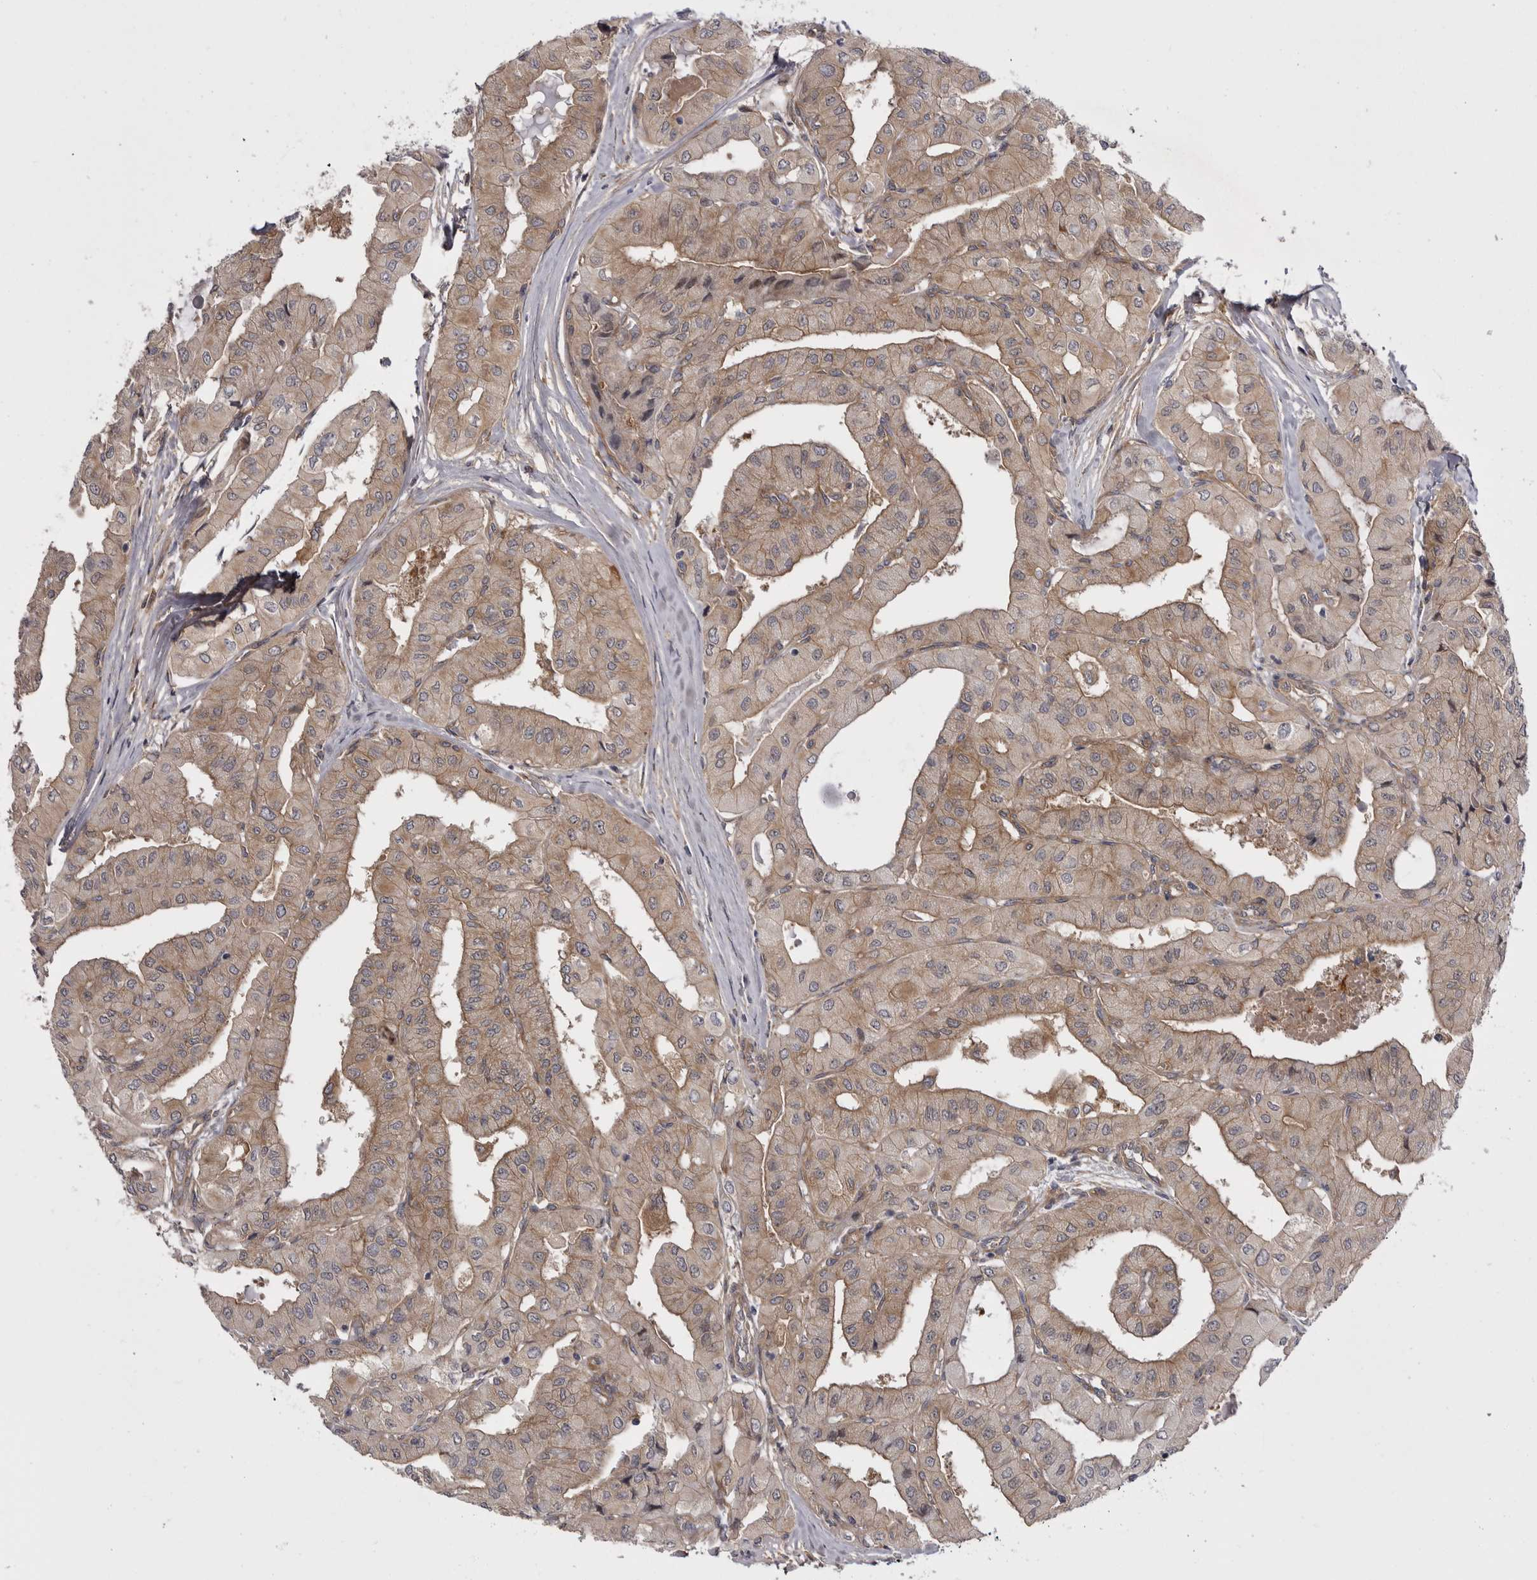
{"staining": {"intensity": "weak", "quantity": ">75%", "location": "cytoplasmic/membranous"}, "tissue": "thyroid cancer", "cell_type": "Tumor cells", "image_type": "cancer", "snomed": [{"axis": "morphology", "description": "Papillary adenocarcinoma, NOS"}, {"axis": "topography", "description": "Thyroid gland"}], "caption": "High-magnification brightfield microscopy of thyroid cancer stained with DAB (brown) and counterstained with hematoxylin (blue). tumor cells exhibit weak cytoplasmic/membranous positivity is appreciated in about>75% of cells. The staining was performed using DAB, with brown indicating positive protein expression. Nuclei are stained blue with hematoxylin.", "gene": "OSBPL9", "patient": {"sex": "female", "age": 59}}